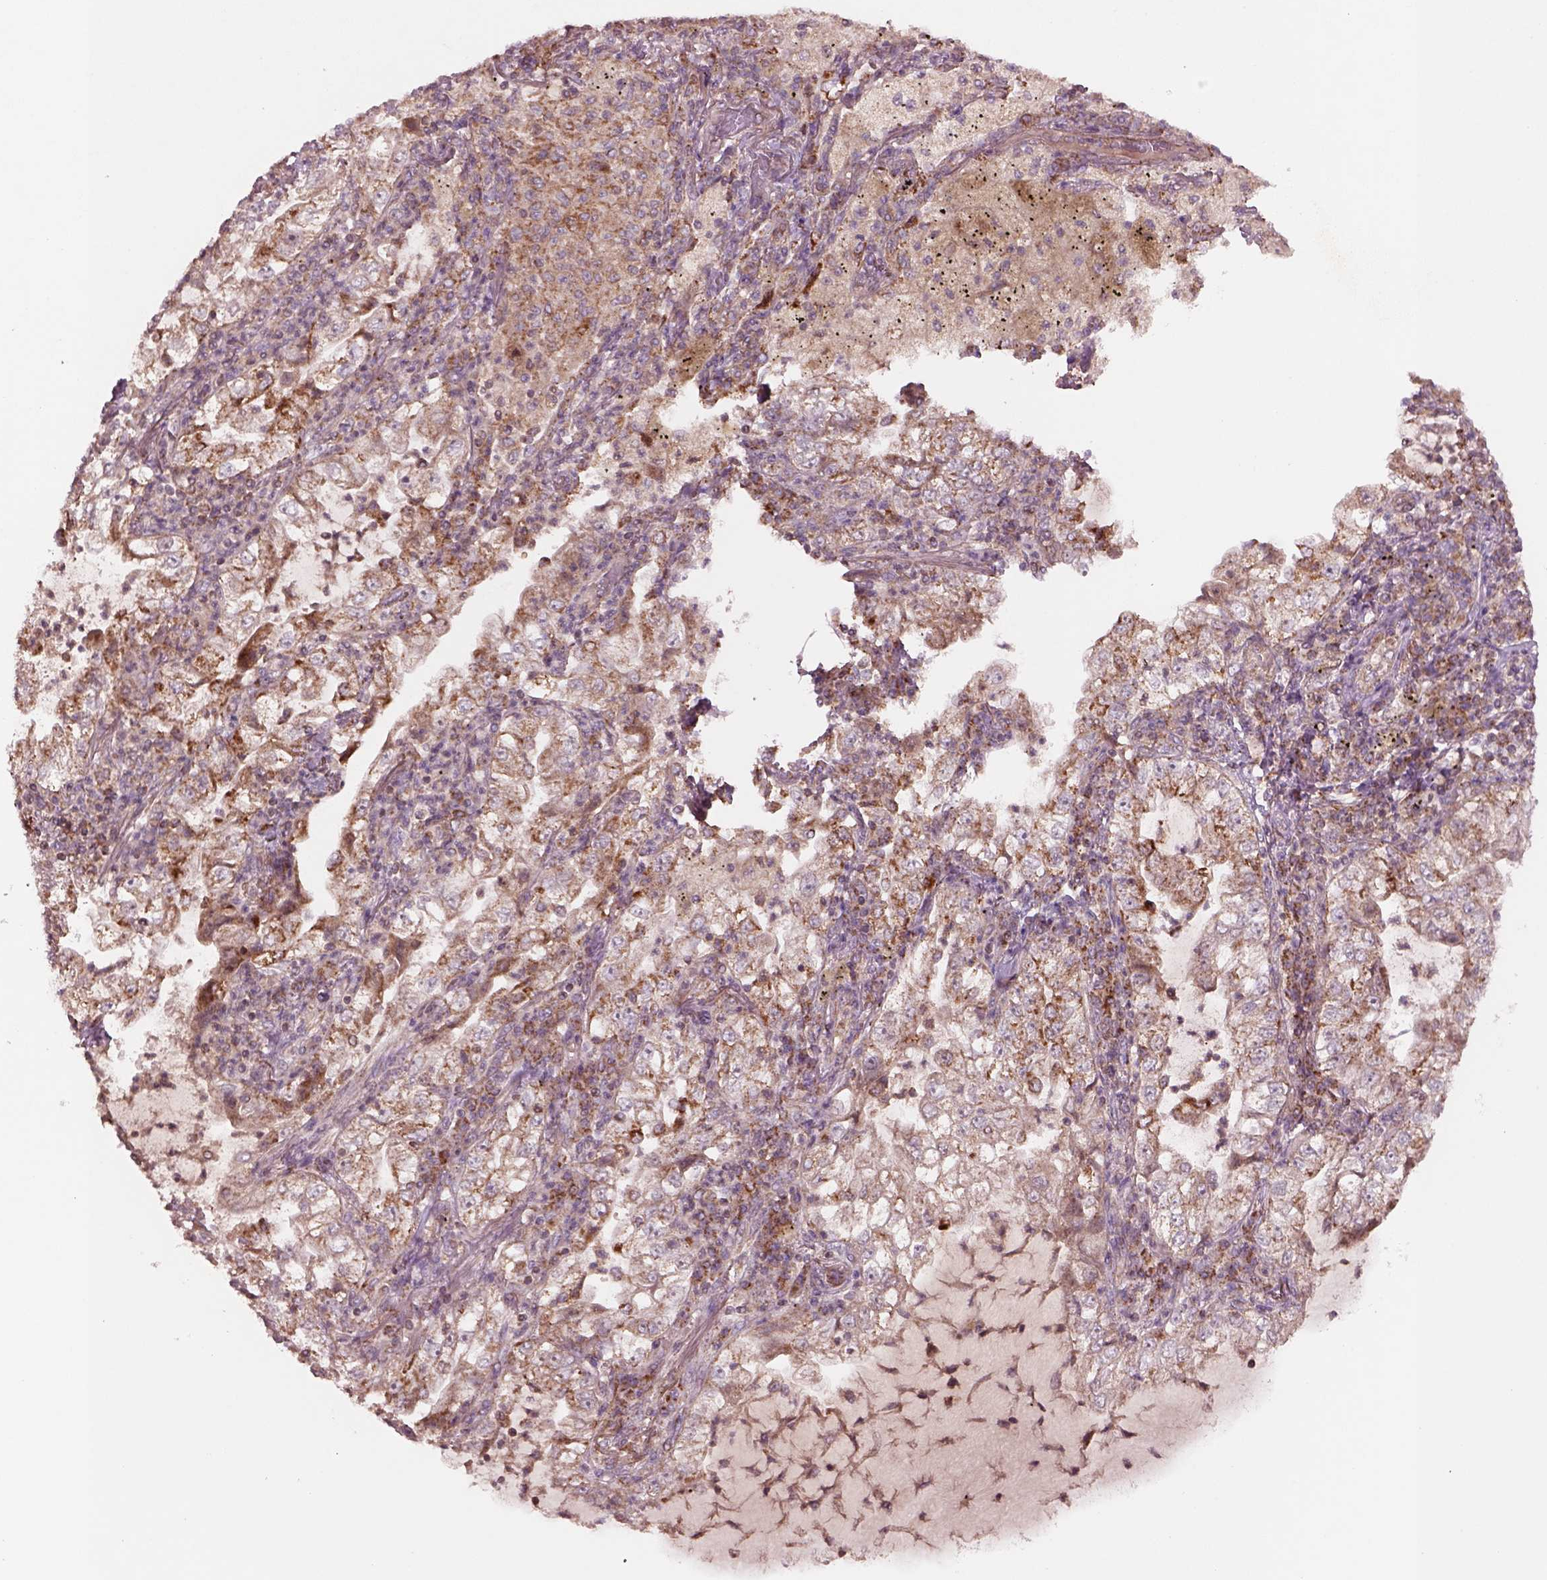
{"staining": {"intensity": "moderate", "quantity": ">75%", "location": "cytoplasmic/membranous"}, "tissue": "lung cancer", "cell_type": "Tumor cells", "image_type": "cancer", "snomed": [{"axis": "morphology", "description": "Adenocarcinoma, NOS"}, {"axis": "topography", "description": "Lung"}], "caption": "Lung cancer (adenocarcinoma) stained with DAB immunohistochemistry (IHC) demonstrates medium levels of moderate cytoplasmic/membranous positivity in about >75% of tumor cells.", "gene": "SLC25A5", "patient": {"sex": "female", "age": 73}}